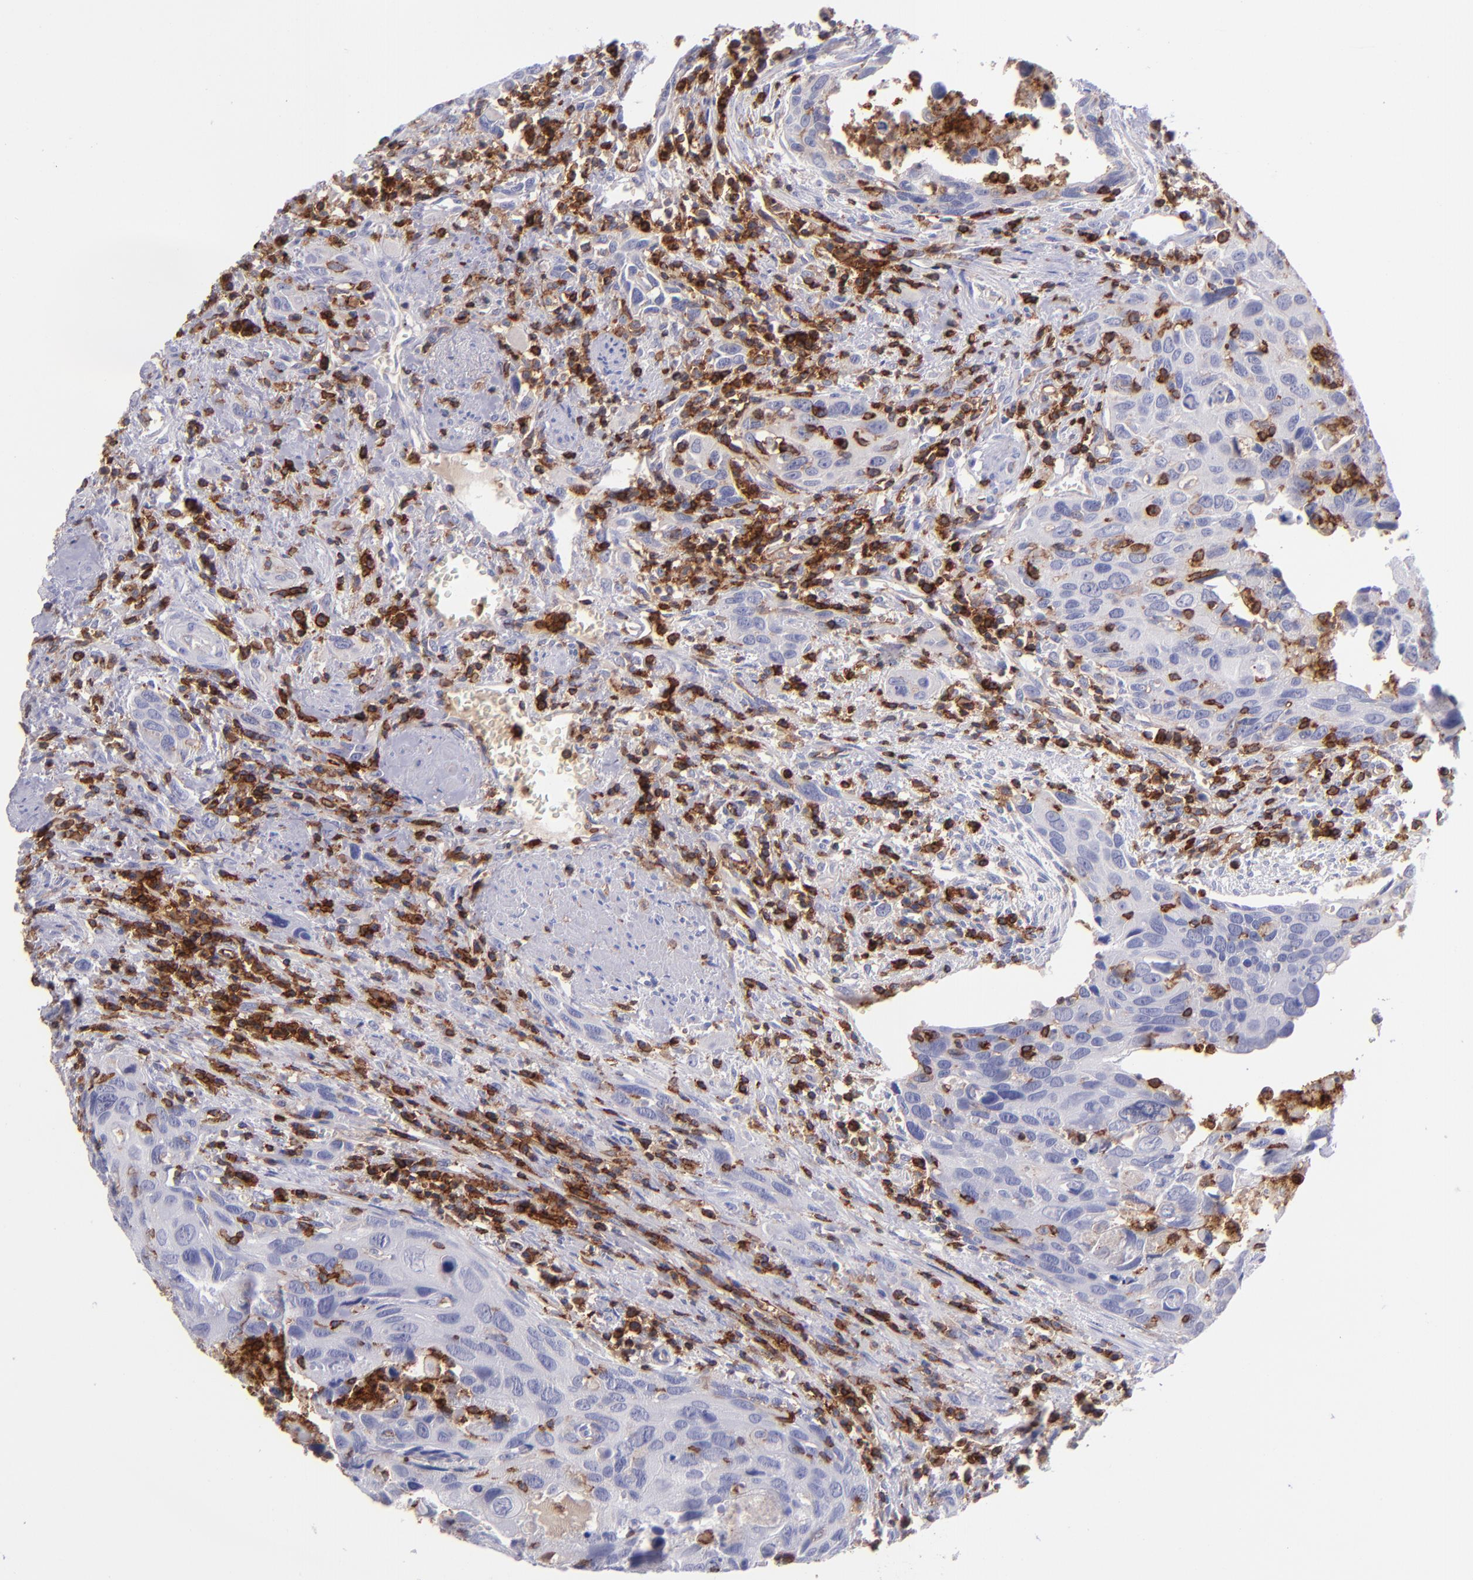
{"staining": {"intensity": "weak", "quantity": "<25%", "location": "cytoplasmic/membranous"}, "tissue": "urothelial cancer", "cell_type": "Tumor cells", "image_type": "cancer", "snomed": [{"axis": "morphology", "description": "Urothelial carcinoma, High grade"}, {"axis": "topography", "description": "Urinary bladder"}], "caption": "Tumor cells show no significant protein positivity in high-grade urothelial carcinoma.", "gene": "ICAM3", "patient": {"sex": "male", "age": 71}}